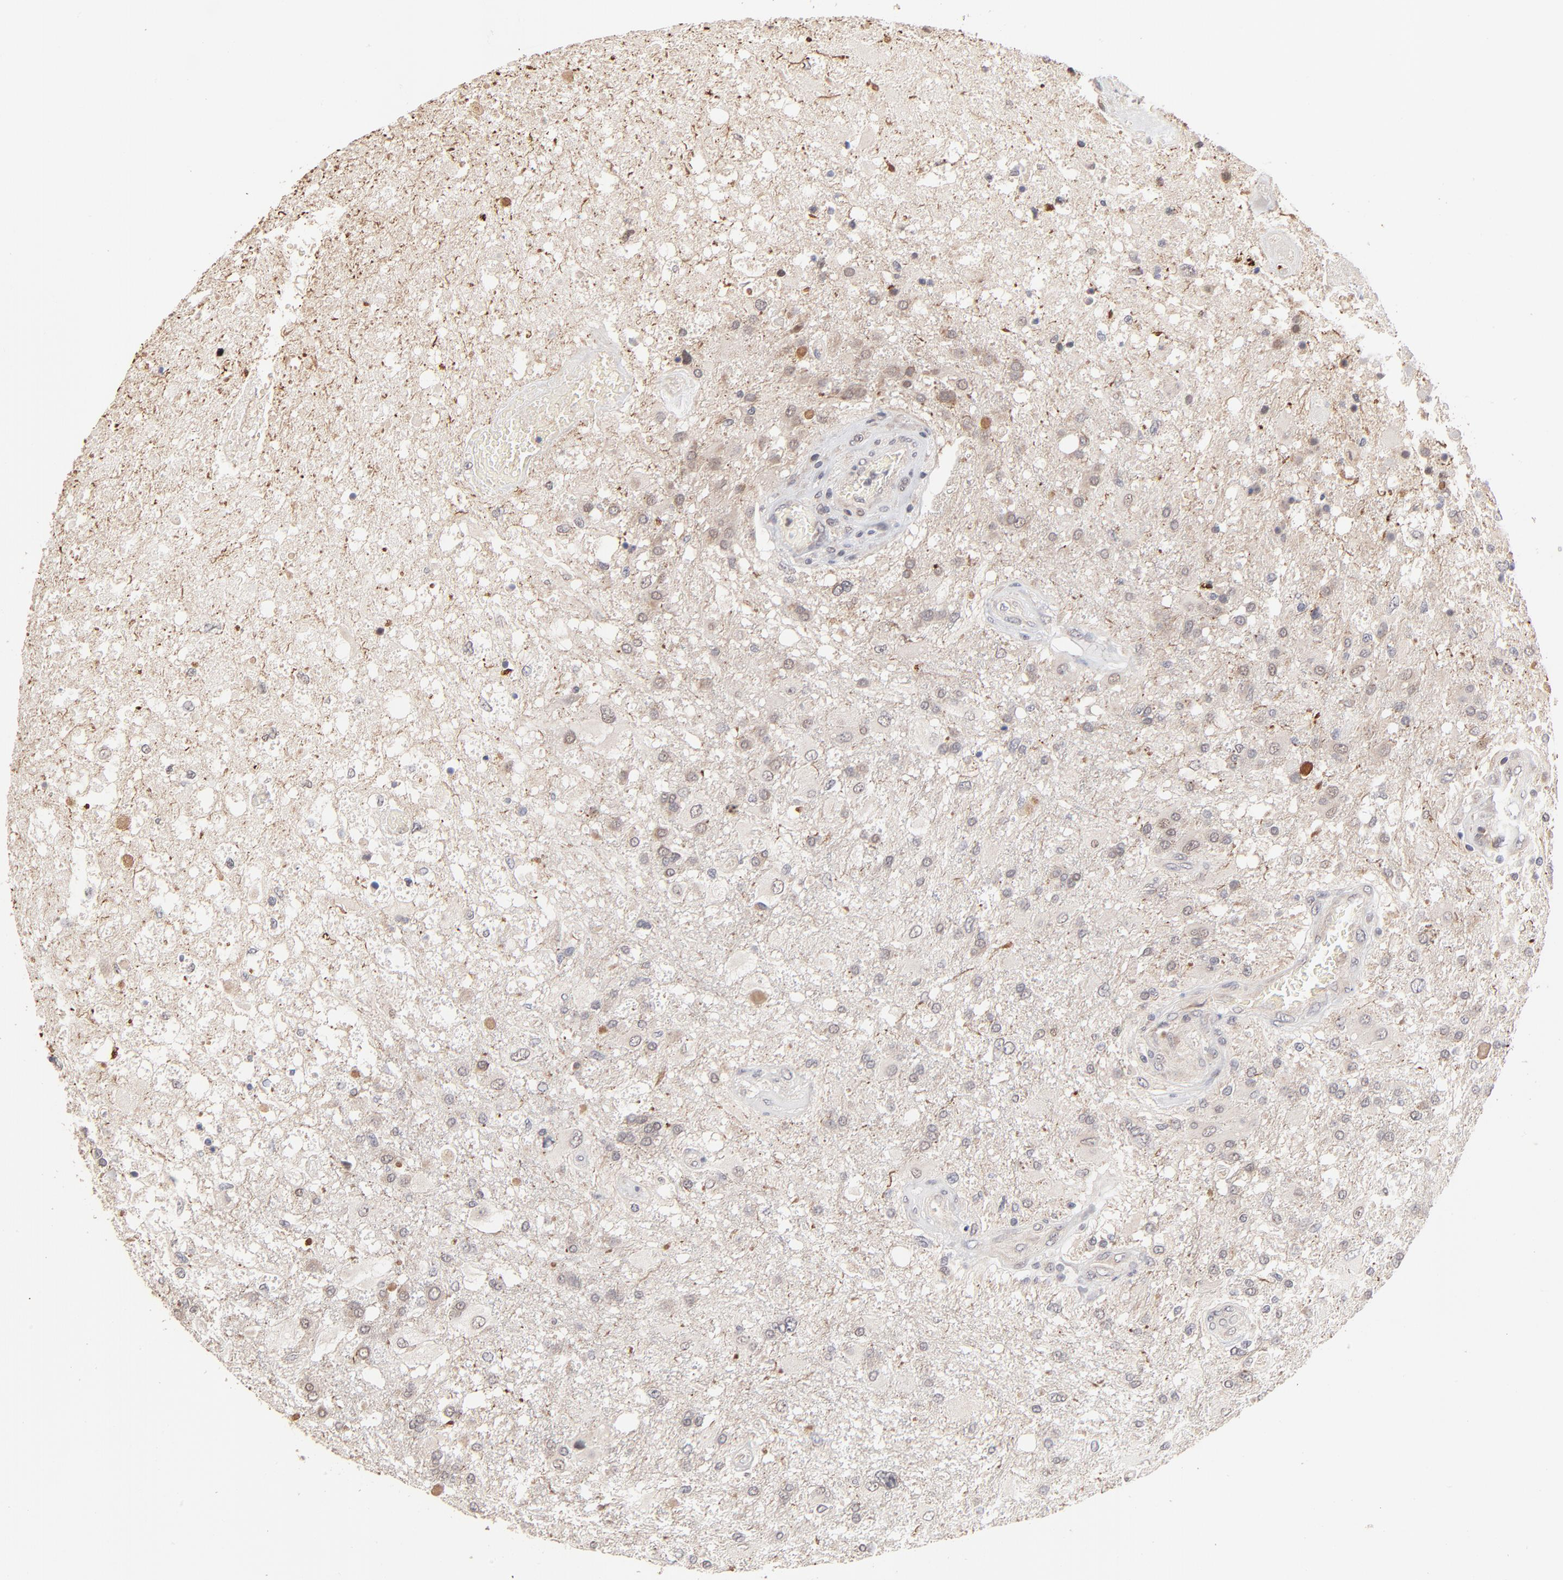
{"staining": {"intensity": "weak", "quantity": "<25%", "location": "cytoplasmic/membranous"}, "tissue": "glioma", "cell_type": "Tumor cells", "image_type": "cancer", "snomed": [{"axis": "morphology", "description": "Glioma, malignant, High grade"}, {"axis": "topography", "description": "Cerebral cortex"}], "caption": "DAB (3,3'-diaminobenzidine) immunohistochemical staining of malignant high-grade glioma reveals no significant positivity in tumor cells. (DAB immunohistochemistry with hematoxylin counter stain).", "gene": "MSL2", "patient": {"sex": "male", "age": 79}}